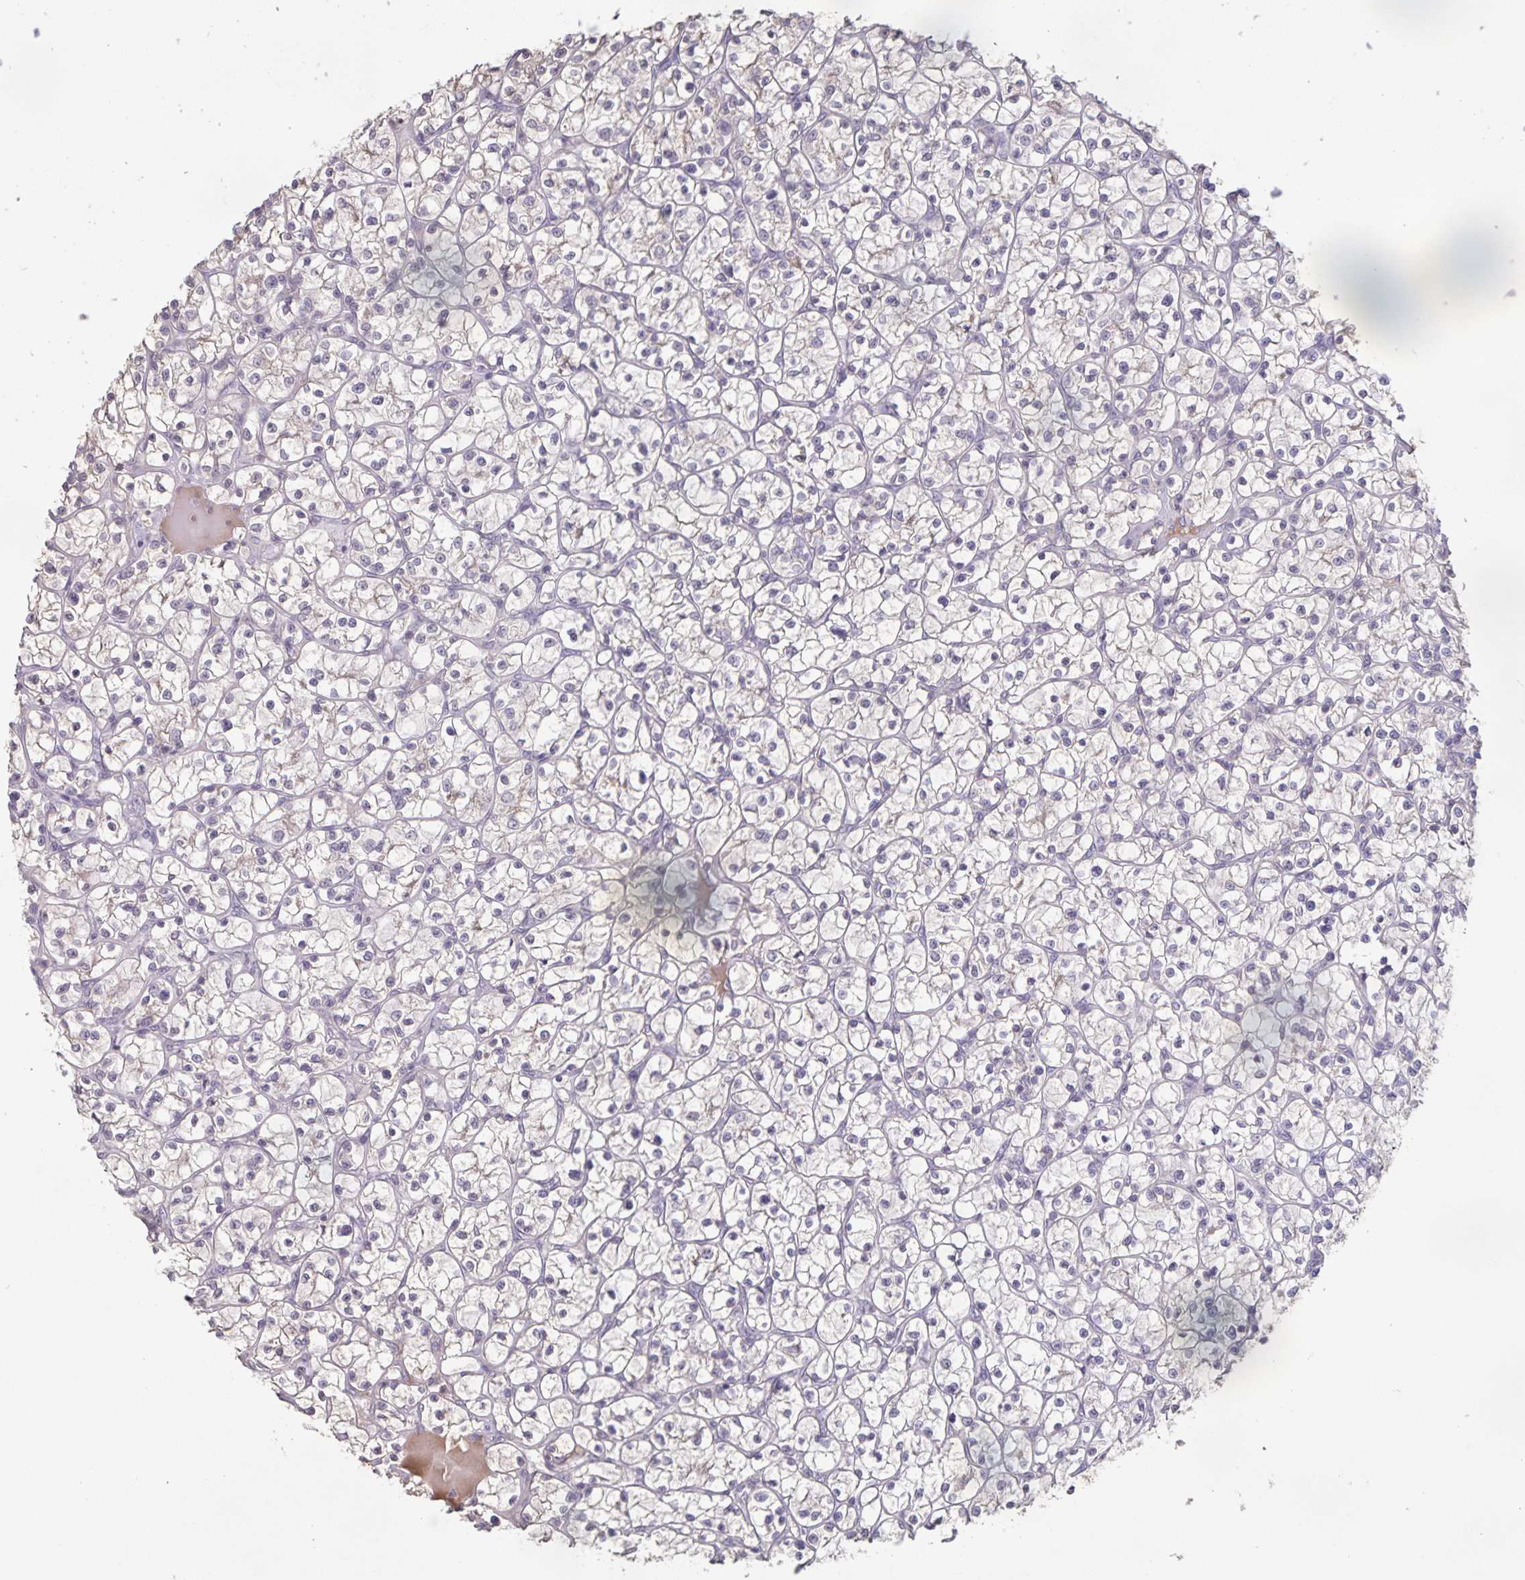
{"staining": {"intensity": "negative", "quantity": "none", "location": "none"}, "tissue": "renal cancer", "cell_type": "Tumor cells", "image_type": "cancer", "snomed": [{"axis": "morphology", "description": "Adenocarcinoma, NOS"}, {"axis": "topography", "description": "Kidney"}], "caption": "Micrograph shows no significant protein positivity in tumor cells of adenocarcinoma (renal).", "gene": "INSL5", "patient": {"sex": "female", "age": 64}}